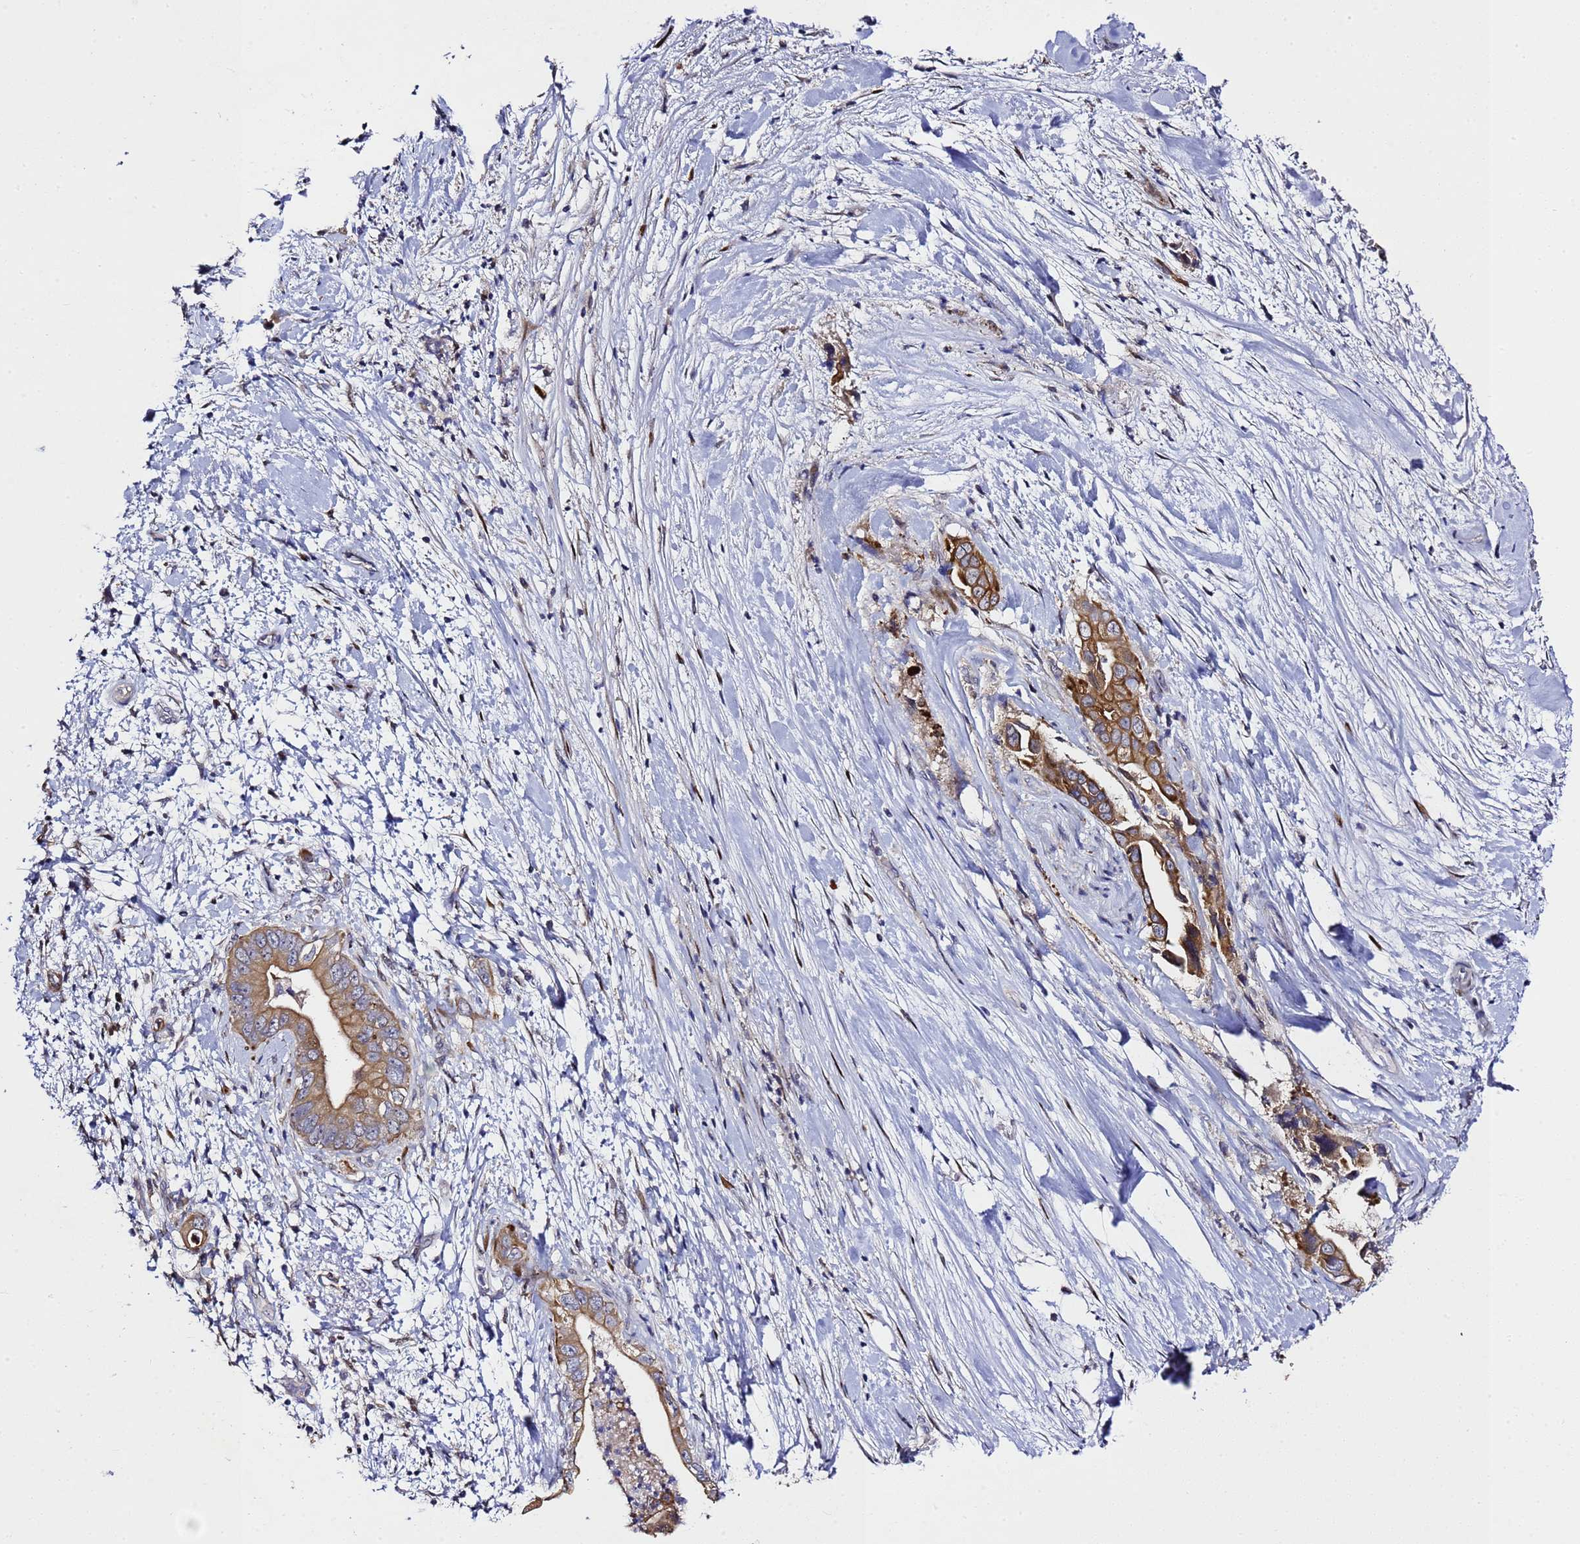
{"staining": {"intensity": "moderate", "quantity": ">75%", "location": "cytoplasmic/membranous"}, "tissue": "pancreatic cancer", "cell_type": "Tumor cells", "image_type": "cancer", "snomed": [{"axis": "morphology", "description": "Adenocarcinoma, NOS"}, {"axis": "topography", "description": "Pancreas"}], "caption": "Immunohistochemical staining of human pancreatic adenocarcinoma reveals medium levels of moderate cytoplasmic/membranous protein positivity in approximately >75% of tumor cells.", "gene": "ALG3", "patient": {"sex": "female", "age": 78}}